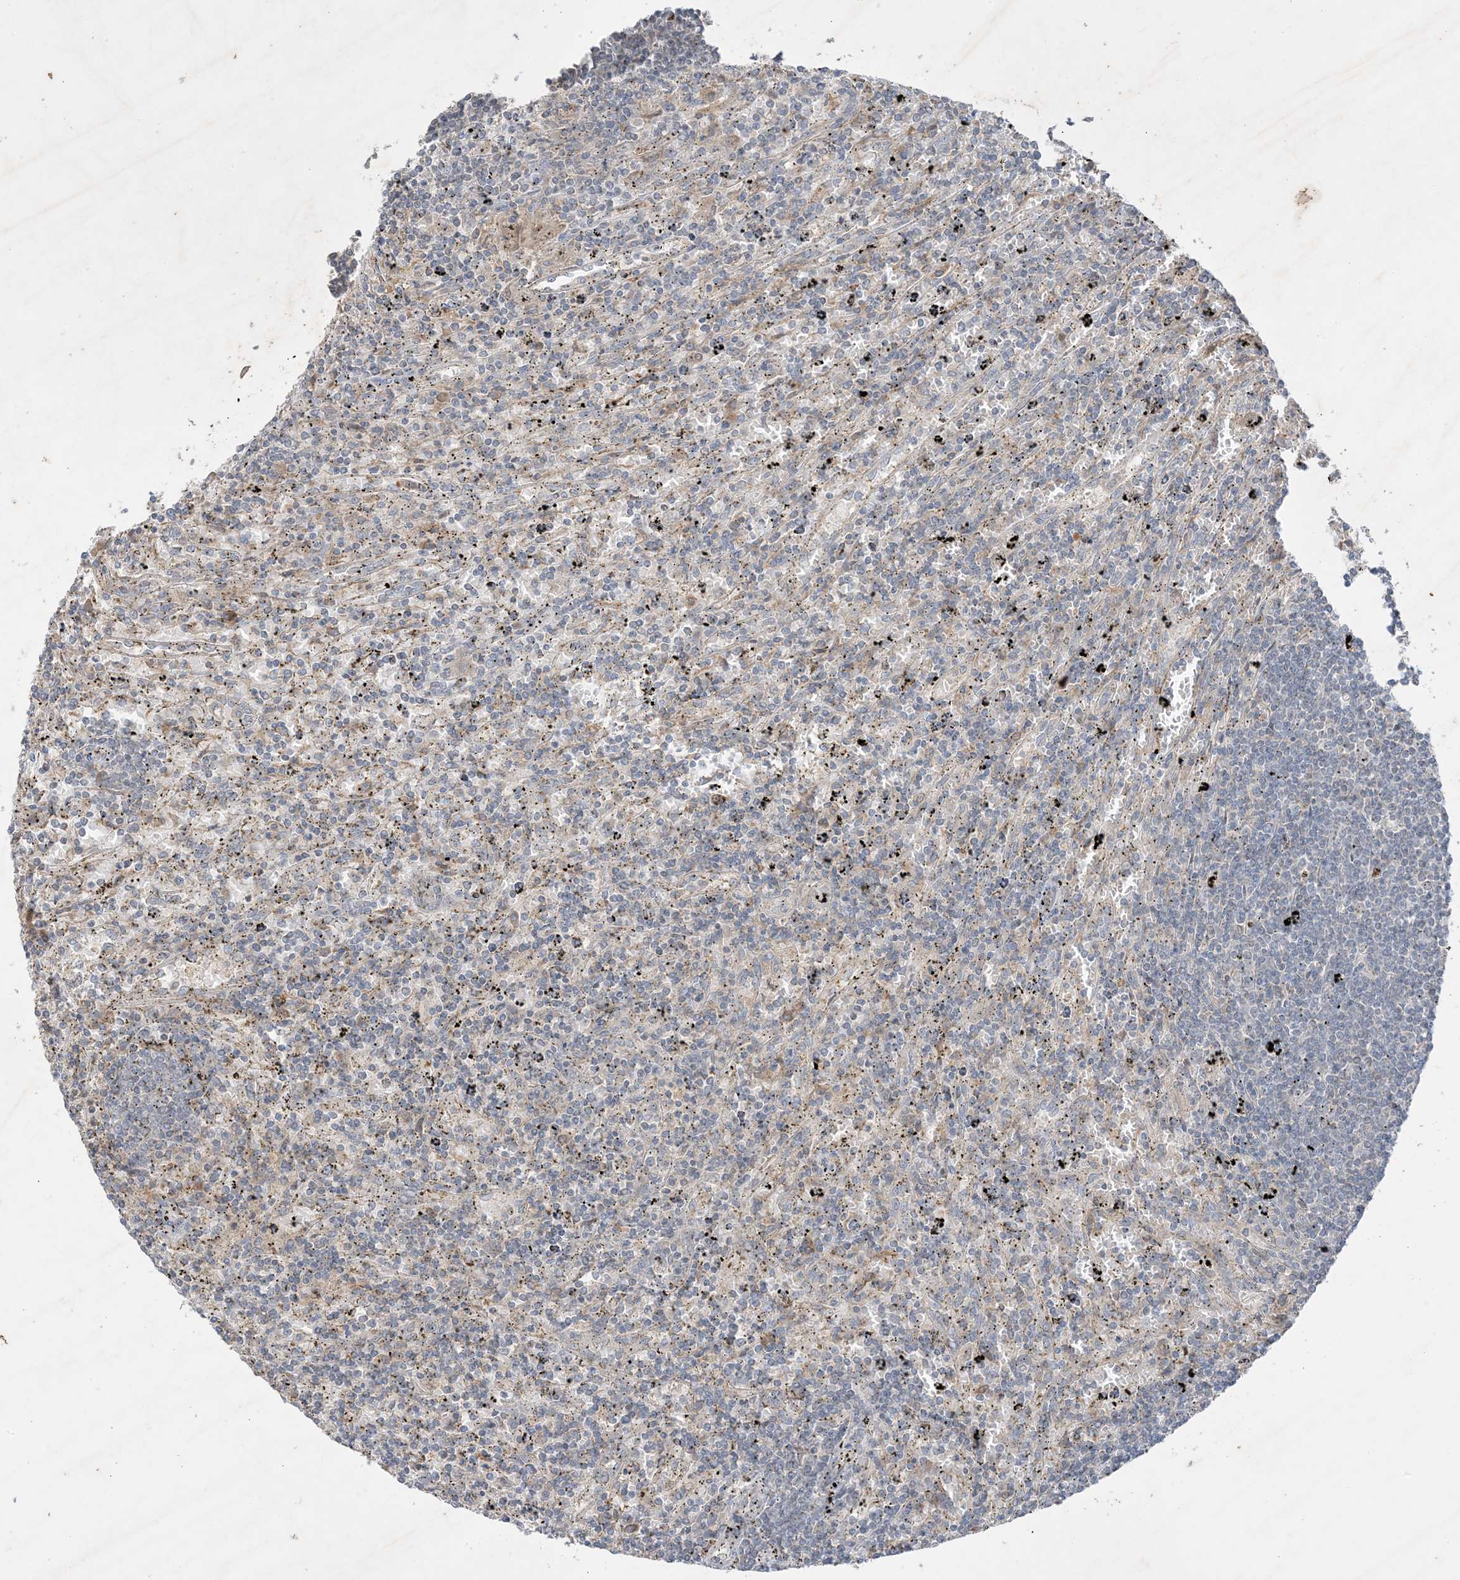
{"staining": {"intensity": "negative", "quantity": "none", "location": "none"}, "tissue": "lymphoma", "cell_type": "Tumor cells", "image_type": "cancer", "snomed": [{"axis": "morphology", "description": "Malignant lymphoma, non-Hodgkin's type, Low grade"}, {"axis": "topography", "description": "Spleen"}], "caption": "DAB (3,3'-diaminobenzidine) immunohistochemical staining of human lymphoma shows no significant staining in tumor cells.", "gene": "PRSS36", "patient": {"sex": "male", "age": 76}}